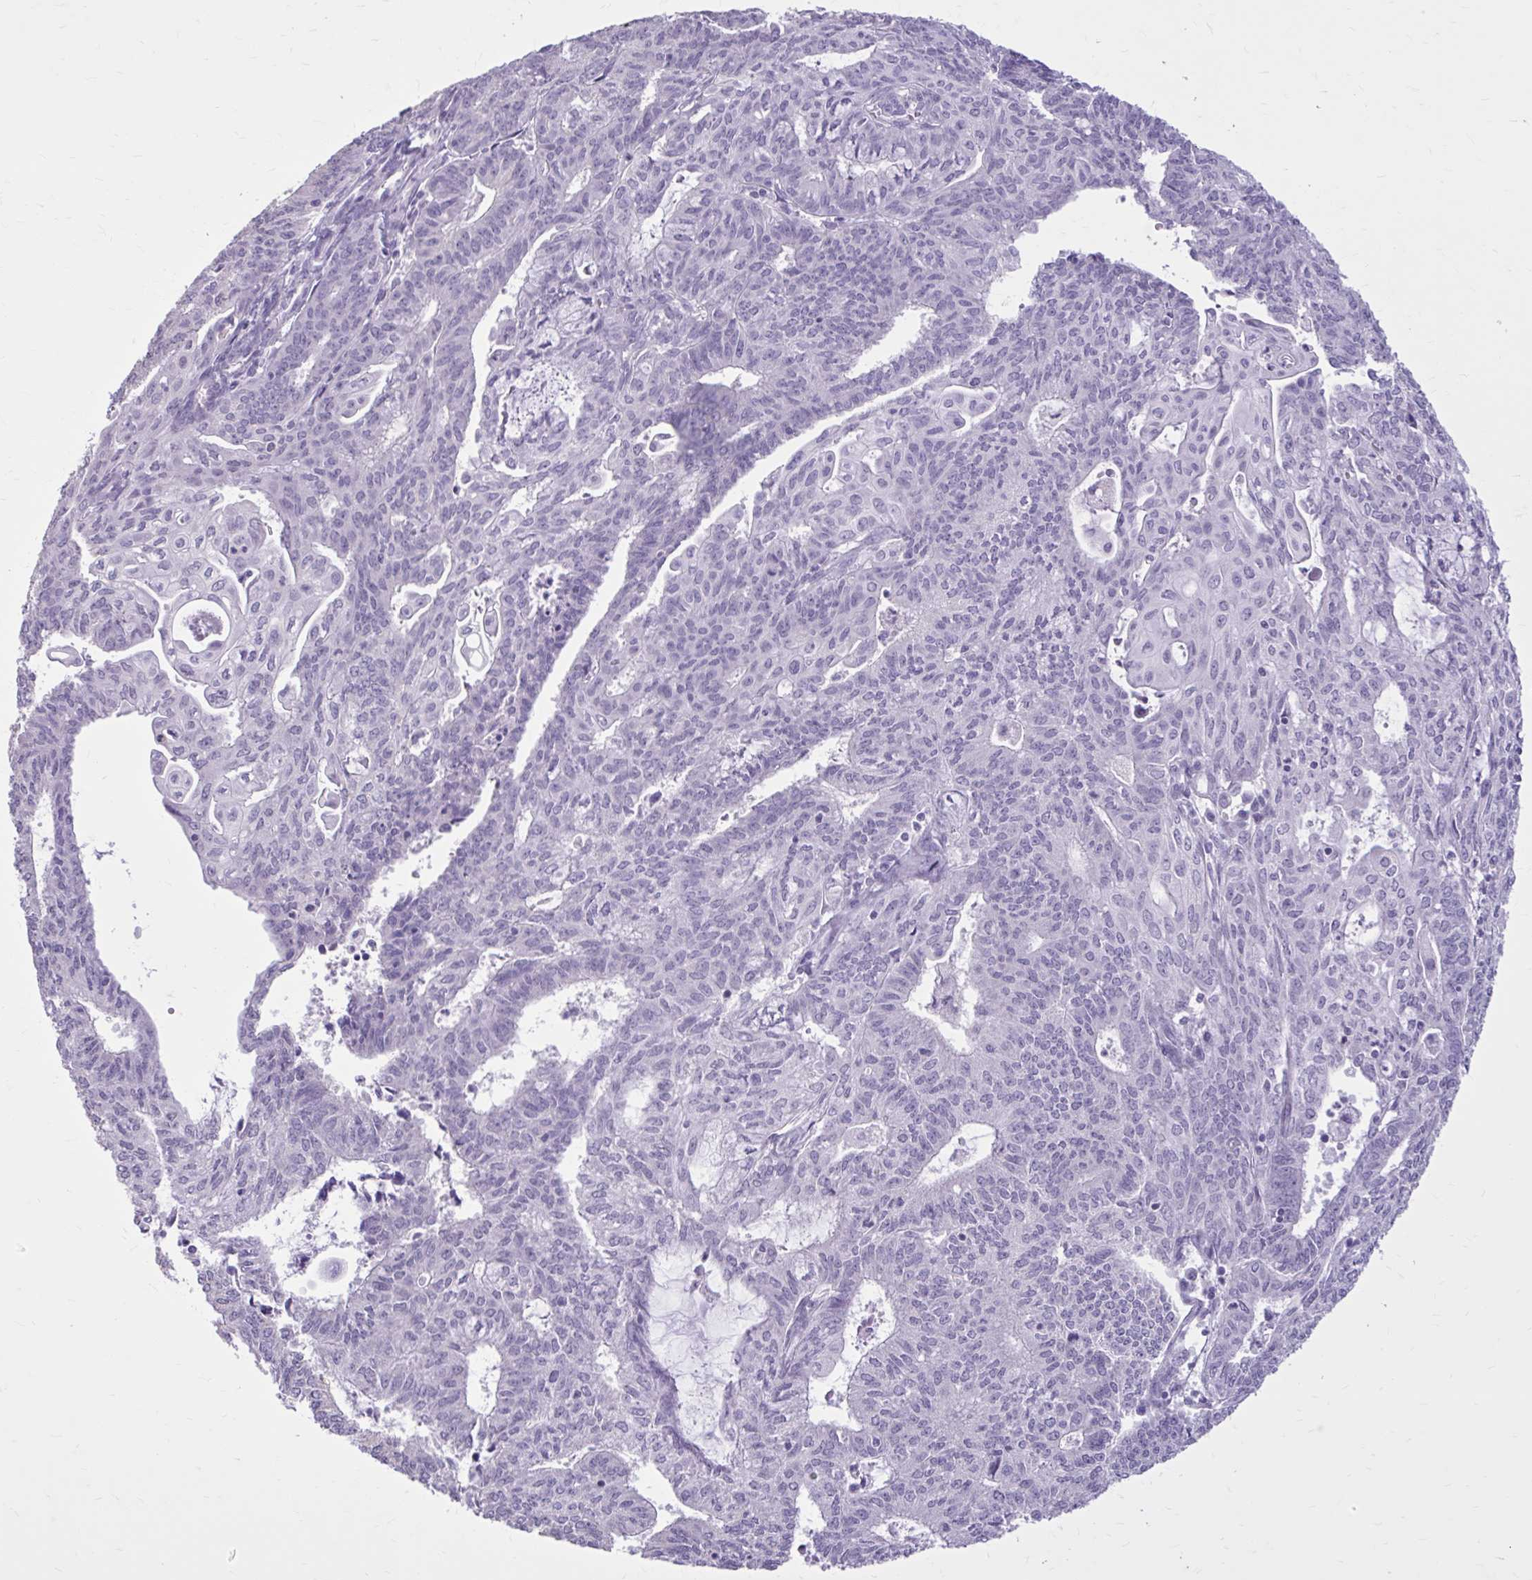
{"staining": {"intensity": "negative", "quantity": "none", "location": "none"}, "tissue": "endometrial cancer", "cell_type": "Tumor cells", "image_type": "cancer", "snomed": [{"axis": "morphology", "description": "Adenocarcinoma, NOS"}, {"axis": "topography", "description": "Endometrium"}], "caption": "Endometrial adenocarcinoma stained for a protein using immunohistochemistry (IHC) displays no positivity tumor cells.", "gene": "OR4B1", "patient": {"sex": "female", "age": 61}}